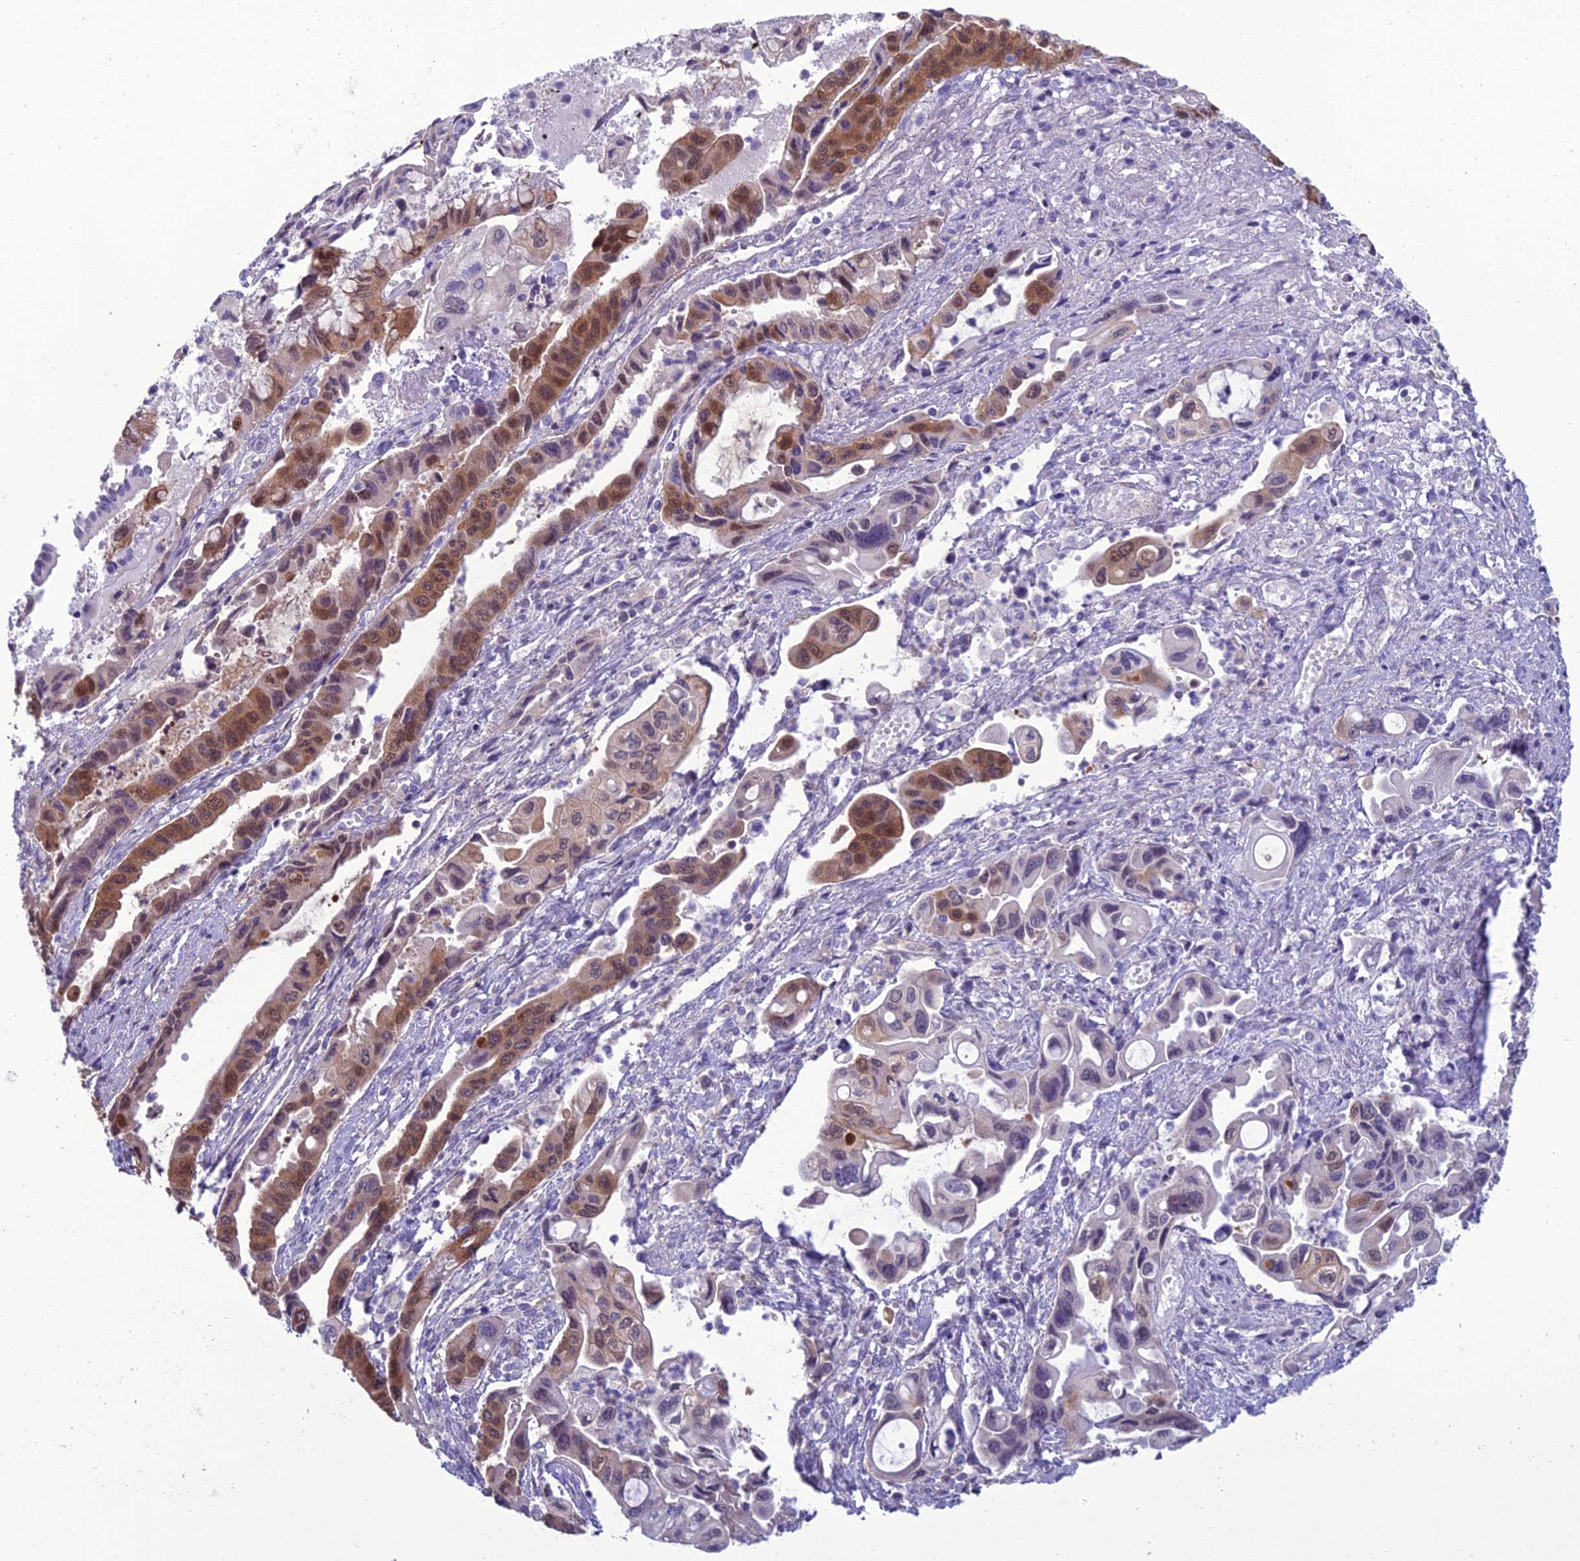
{"staining": {"intensity": "moderate", "quantity": "25%-75%", "location": "cytoplasmic/membranous,nuclear"}, "tissue": "pancreatic cancer", "cell_type": "Tumor cells", "image_type": "cancer", "snomed": [{"axis": "morphology", "description": "Adenocarcinoma, NOS"}, {"axis": "topography", "description": "Pancreas"}], "caption": "Pancreatic cancer (adenocarcinoma) stained for a protein reveals moderate cytoplasmic/membranous and nuclear positivity in tumor cells. The staining is performed using DAB brown chromogen to label protein expression. The nuclei are counter-stained blue using hematoxylin.", "gene": "GNPNAT1", "patient": {"sex": "female", "age": 50}}